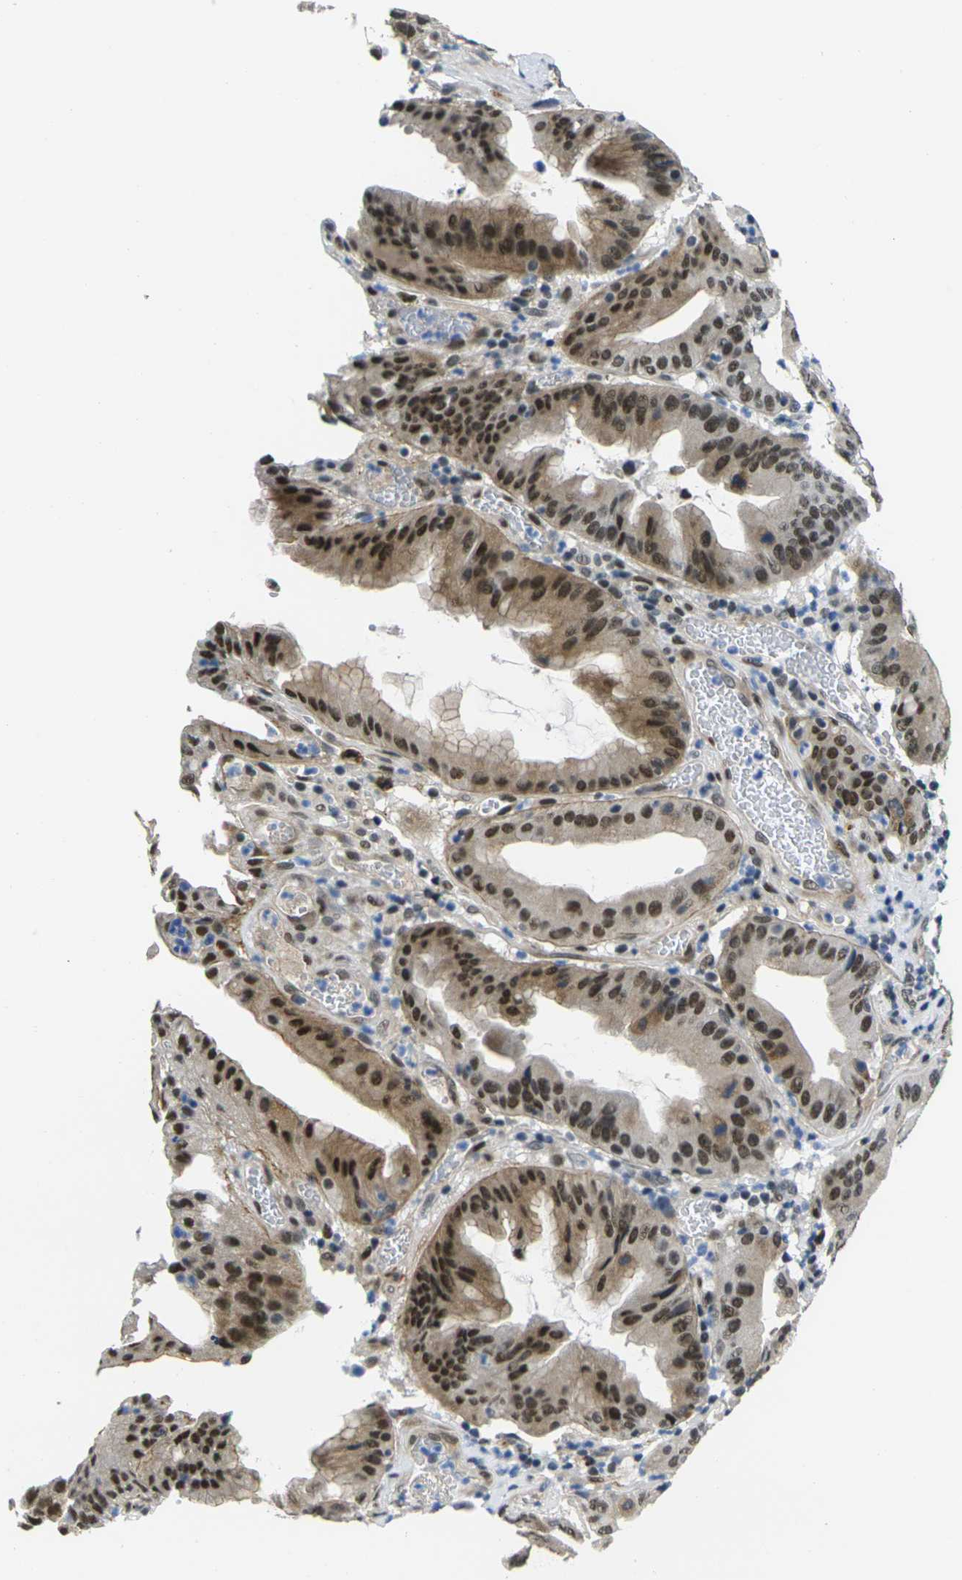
{"staining": {"intensity": "strong", "quantity": ">75%", "location": "cytoplasmic/membranous,nuclear"}, "tissue": "stomach cancer", "cell_type": "Tumor cells", "image_type": "cancer", "snomed": [{"axis": "morphology", "description": "Normal tissue, NOS"}, {"axis": "morphology", "description": "Adenocarcinoma, NOS"}, {"axis": "topography", "description": "Stomach"}], "caption": "The immunohistochemical stain shows strong cytoplasmic/membranous and nuclear staining in tumor cells of stomach cancer (adenocarcinoma) tissue.", "gene": "RBM7", "patient": {"sex": "male", "age": 48}}